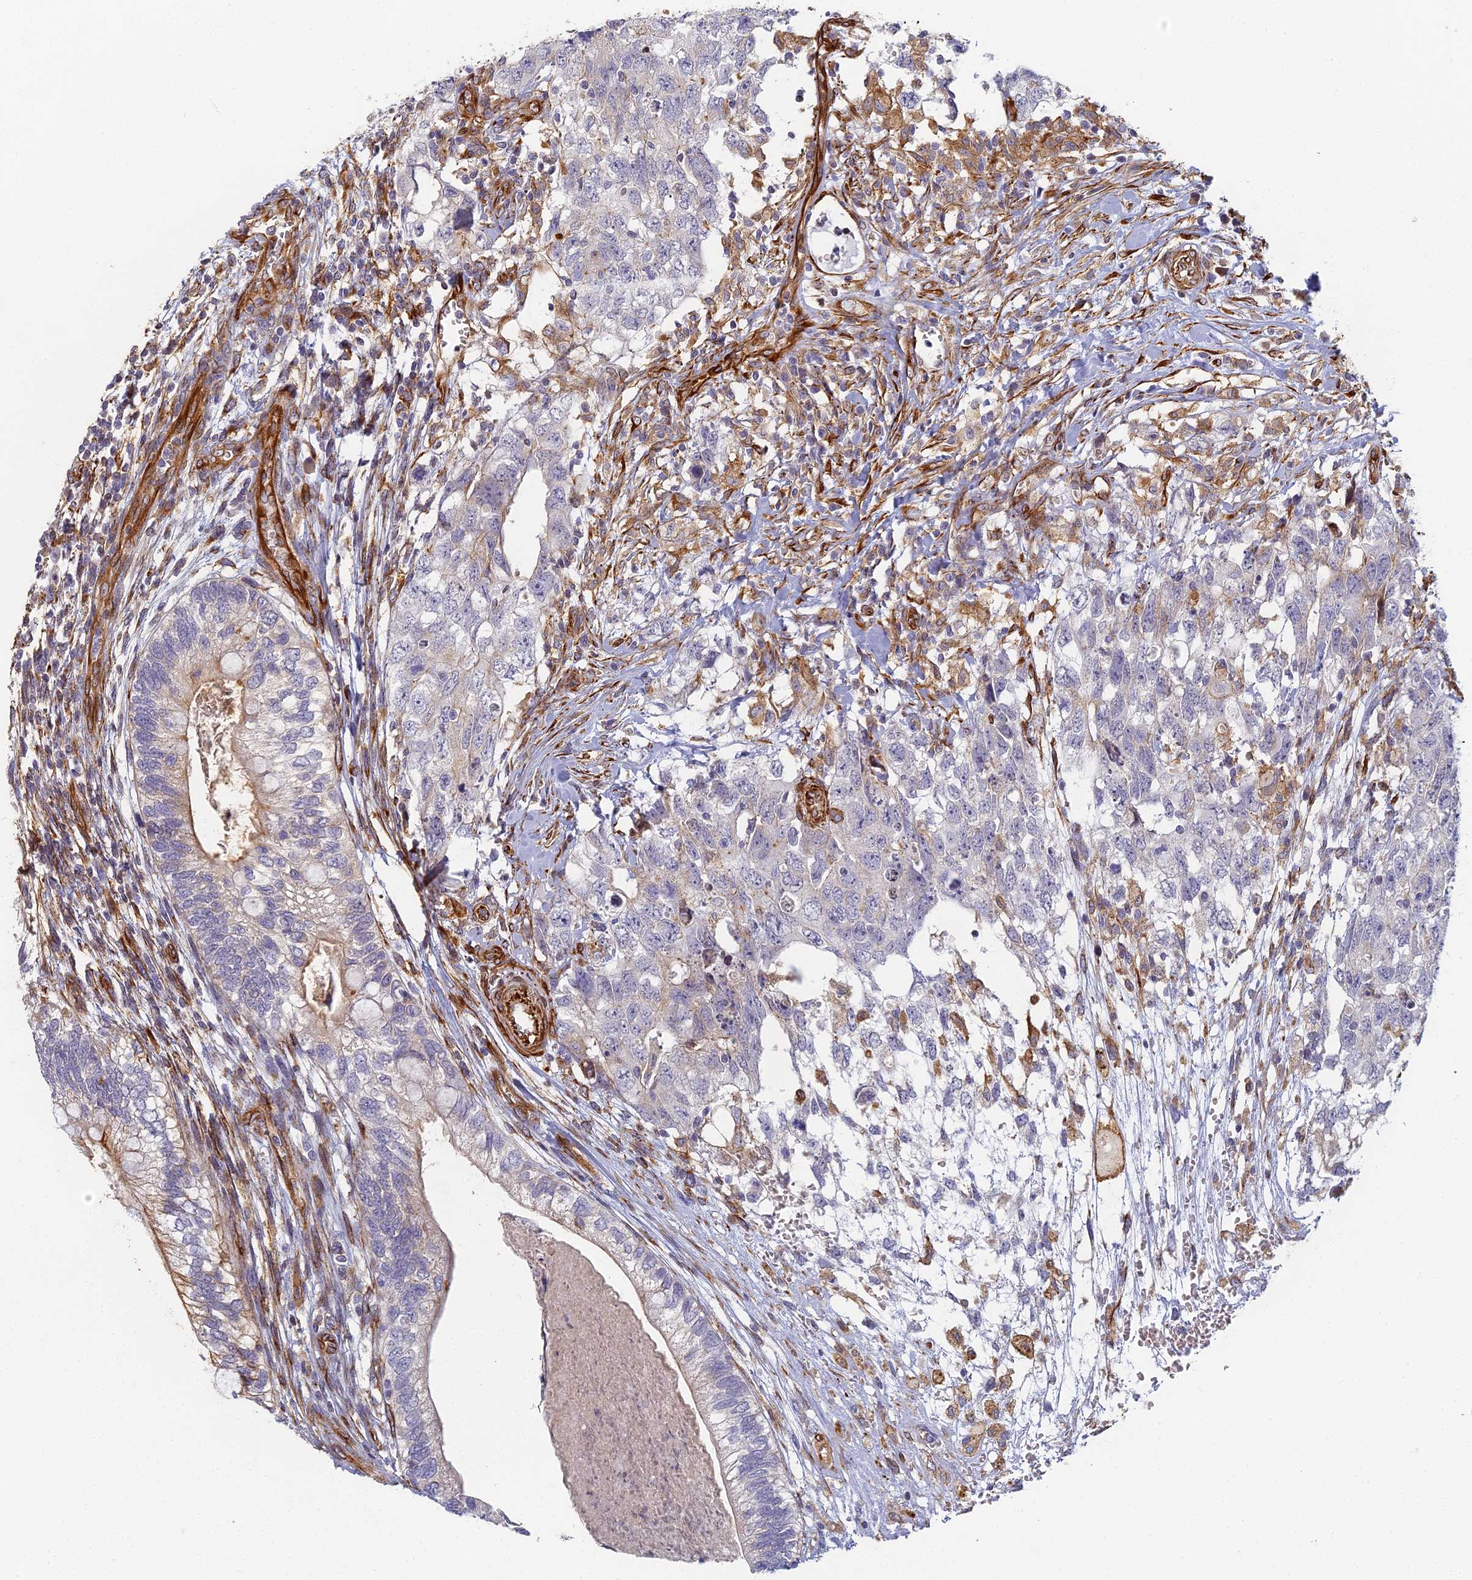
{"staining": {"intensity": "negative", "quantity": "none", "location": "none"}, "tissue": "testis cancer", "cell_type": "Tumor cells", "image_type": "cancer", "snomed": [{"axis": "morphology", "description": "Seminoma, NOS"}, {"axis": "morphology", "description": "Carcinoma, Embryonal, NOS"}, {"axis": "topography", "description": "Testis"}], "caption": "Testis seminoma was stained to show a protein in brown. There is no significant expression in tumor cells. (Brightfield microscopy of DAB (3,3'-diaminobenzidine) IHC at high magnification).", "gene": "ABCB10", "patient": {"sex": "male", "age": 29}}